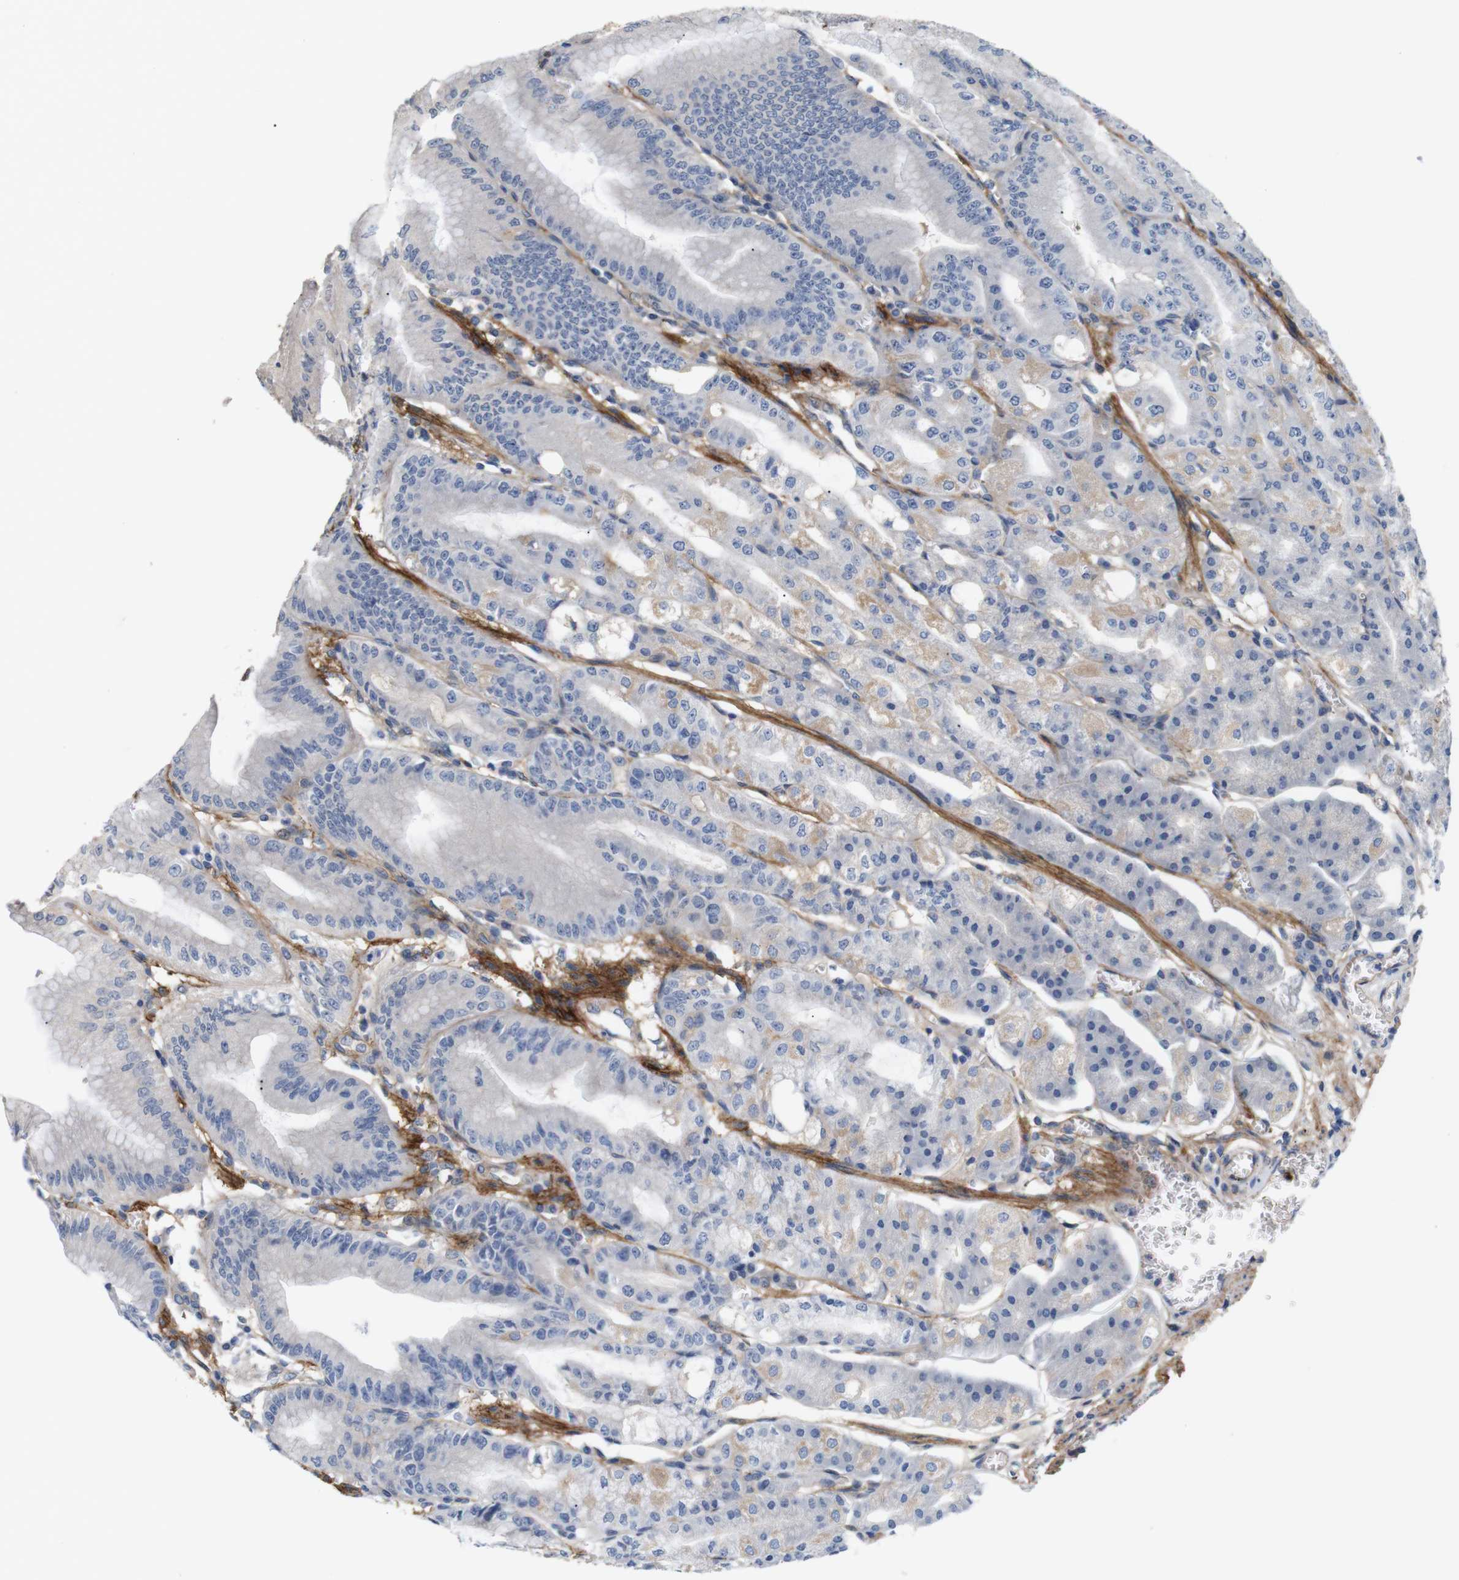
{"staining": {"intensity": "weak", "quantity": "25%-75%", "location": "cytoplasmic/membranous"}, "tissue": "stomach", "cell_type": "Glandular cells", "image_type": "normal", "snomed": [{"axis": "morphology", "description": "Normal tissue, NOS"}, {"axis": "topography", "description": "Stomach, lower"}], "caption": "IHC staining of unremarkable stomach, which demonstrates low levels of weak cytoplasmic/membranous expression in about 25%-75% of glandular cells indicating weak cytoplasmic/membranous protein expression. The staining was performed using DAB (3,3'-diaminobenzidine) (brown) for protein detection and nuclei were counterstained in hematoxylin (blue).", "gene": "ITGA5", "patient": {"sex": "male", "age": 71}}